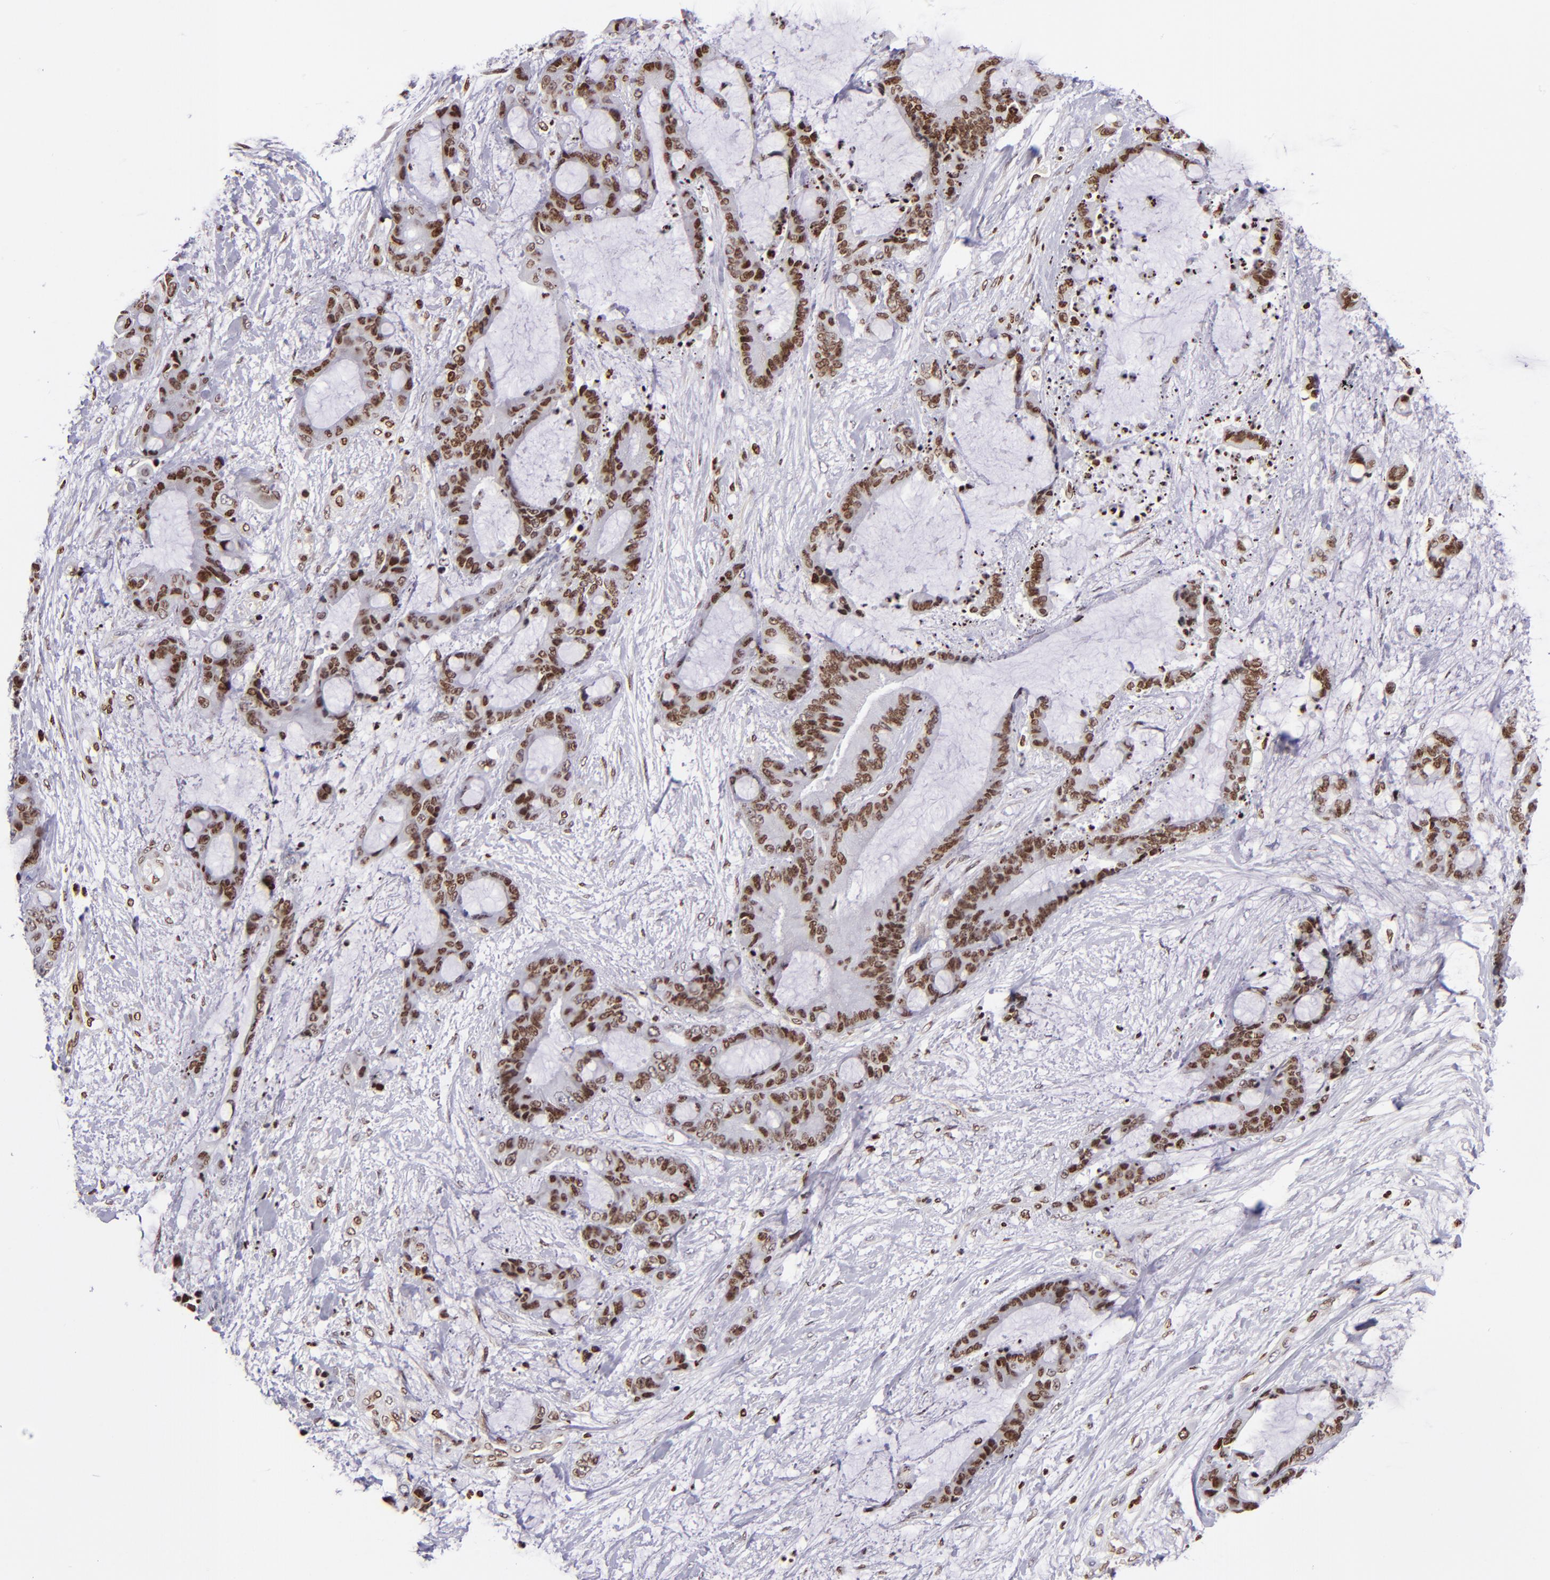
{"staining": {"intensity": "moderate", "quantity": ">75%", "location": "nuclear"}, "tissue": "liver cancer", "cell_type": "Tumor cells", "image_type": "cancer", "snomed": [{"axis": "morphology", "description": "Cholangiocarcinoma"}, {"axis": "topography", "description": "Liver"}], "caption": "This image reveals liver cancer (cholangiocarcinoma) stained with immunohistochemistry to label a protein in brown. The nuclear of tumor cells show moderate positivity for the protein. Nuclei are counter-stained blue.", "gene": "CDKL5", "patient": {"sex": "female", "age": 73}}